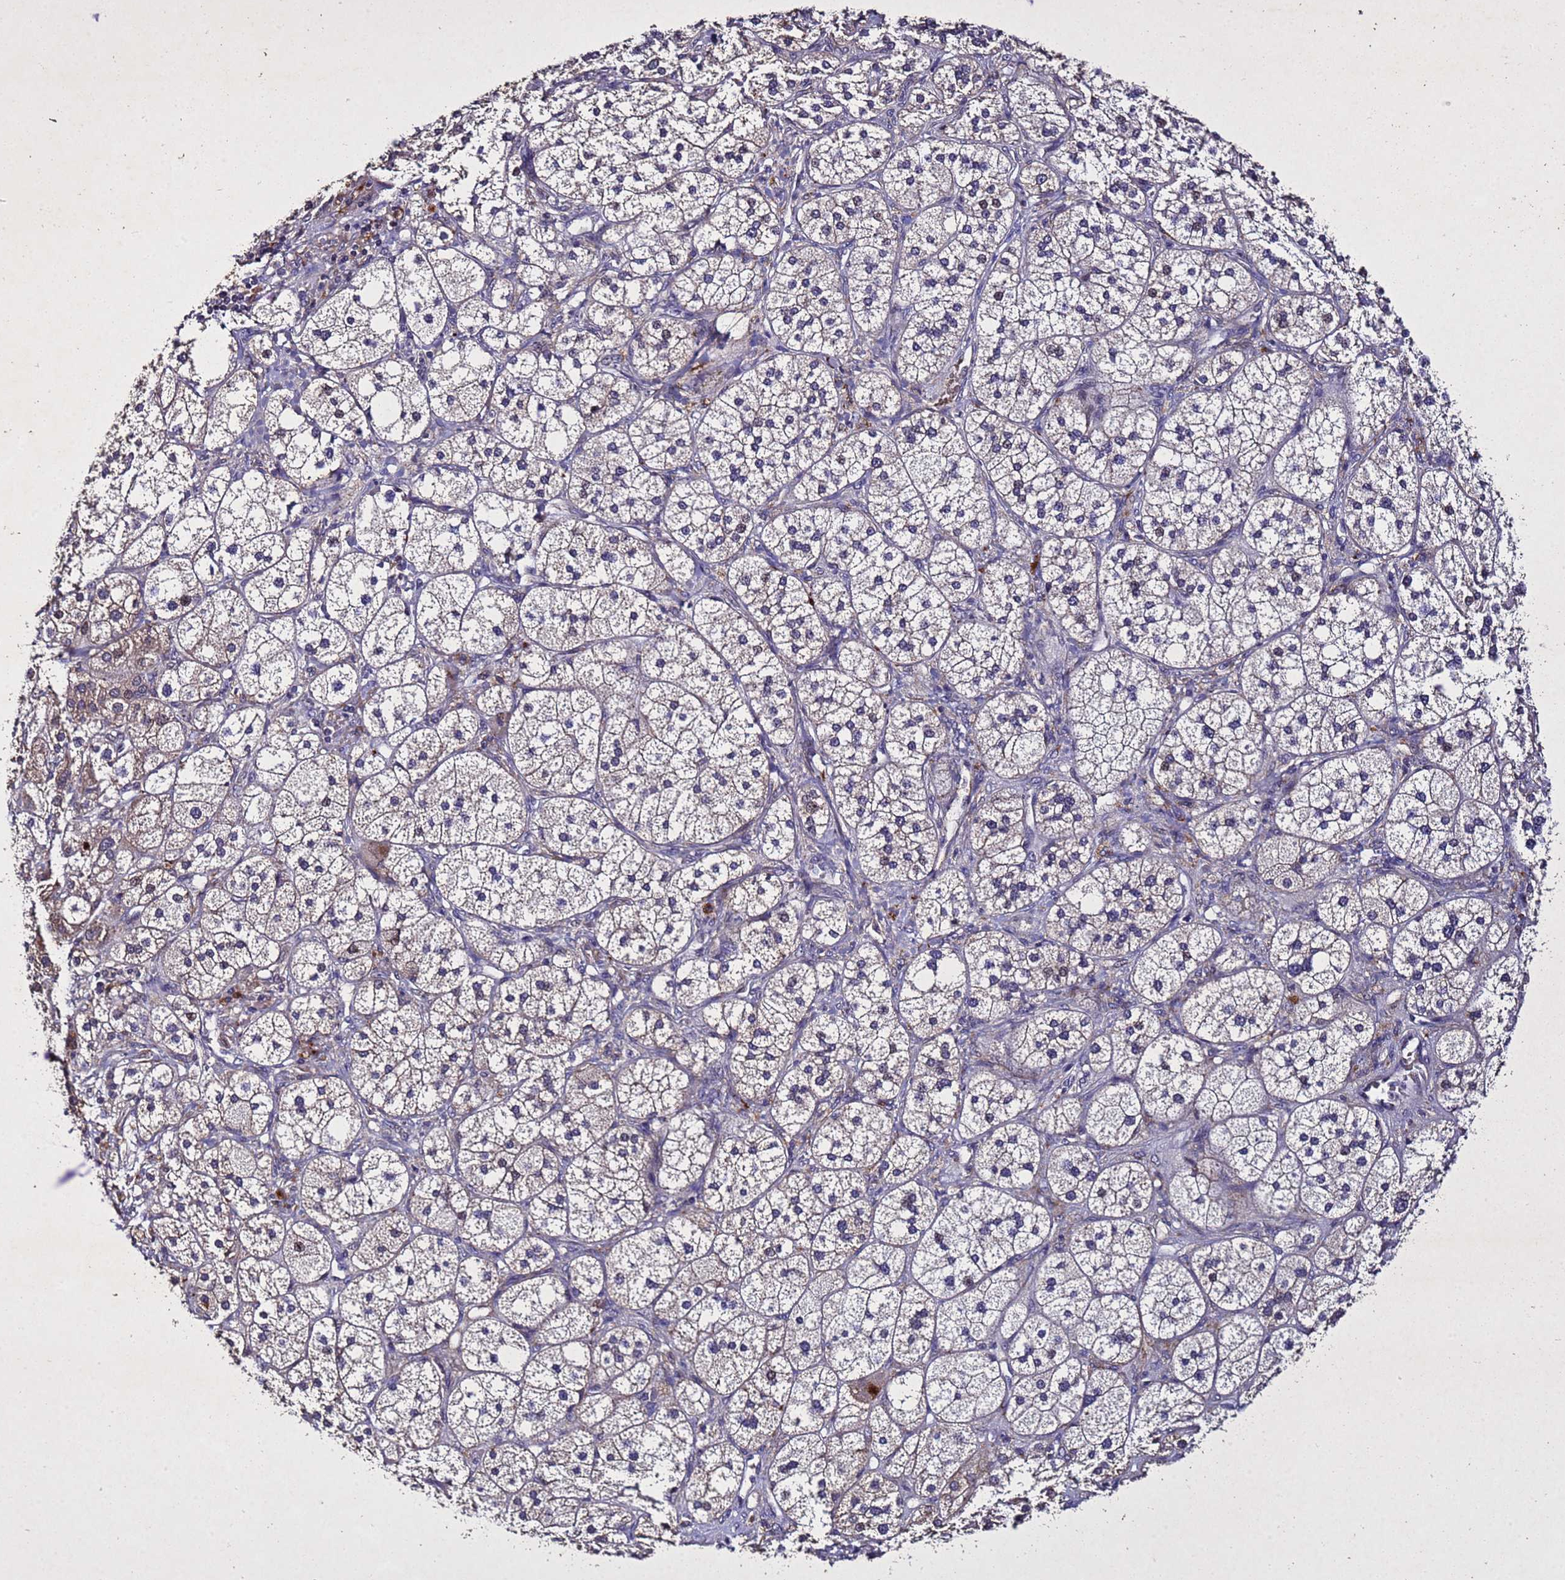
{"staining": {"intensity": "moderate", "quantity": "<25%", "location": "cytoplasmic/membranous"}, "tissue": "adrenal gland", "cell_type": "Glandular cells", "image_type": "normal", "snomed": [{"axis": "morphology", "description": "Normal tissue, NOS"}, {"axis": "topography", "description": "Adrenal gland"}], "caption": "A micrograph of human adrenal gland stained for a protein demonstrates moderate cytoplasmic/membranous brown staining in glandular cells.", "gene": "SV2B", "patient": {"sex": "male", "age": 61}}